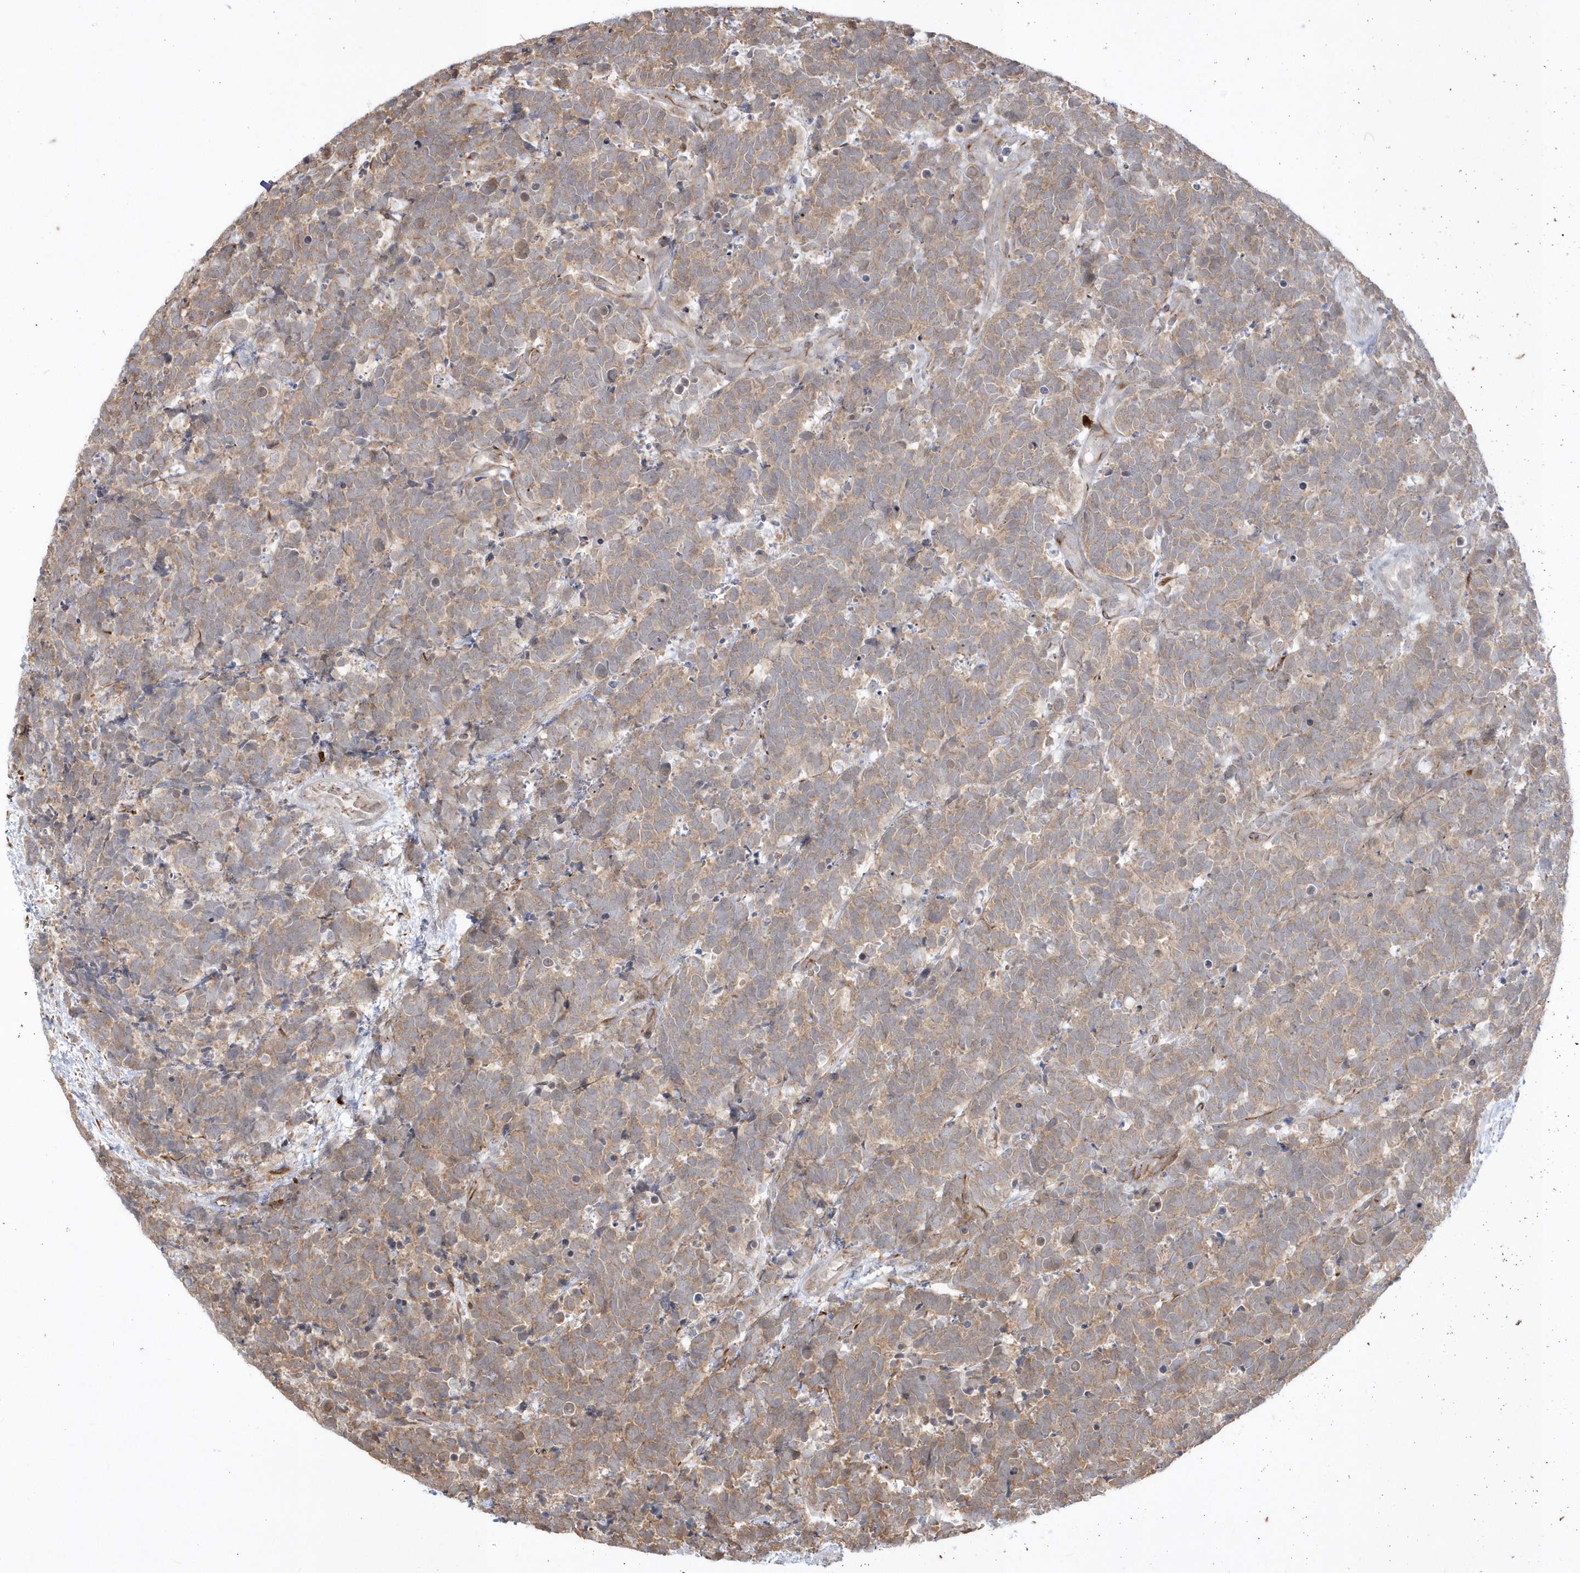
{"staining": {"intensity": "moderate", "quantity": ">75%", "location": "cytoplasmic/membranous"}, "tissue": "carcinoid", "cell_type": "Tumor cells", "image_type": "cancer", "snomed": [{"axis": "morphology", "description": "Carcinoma, NOS"}, {"axis": "morphology", "description": "Carcinoid, malignant, NOS"}, {"axis": "topography", "description": "Urinary bladder"}], "caption": "Approximately >75% of tumor cells in carcinoid show moderate cytoplasmic/membranous protein staining as visualized by brown immunohistochemical staining.", "gene": "DHX57", "patient": {"sex": "male", "age": 57}}